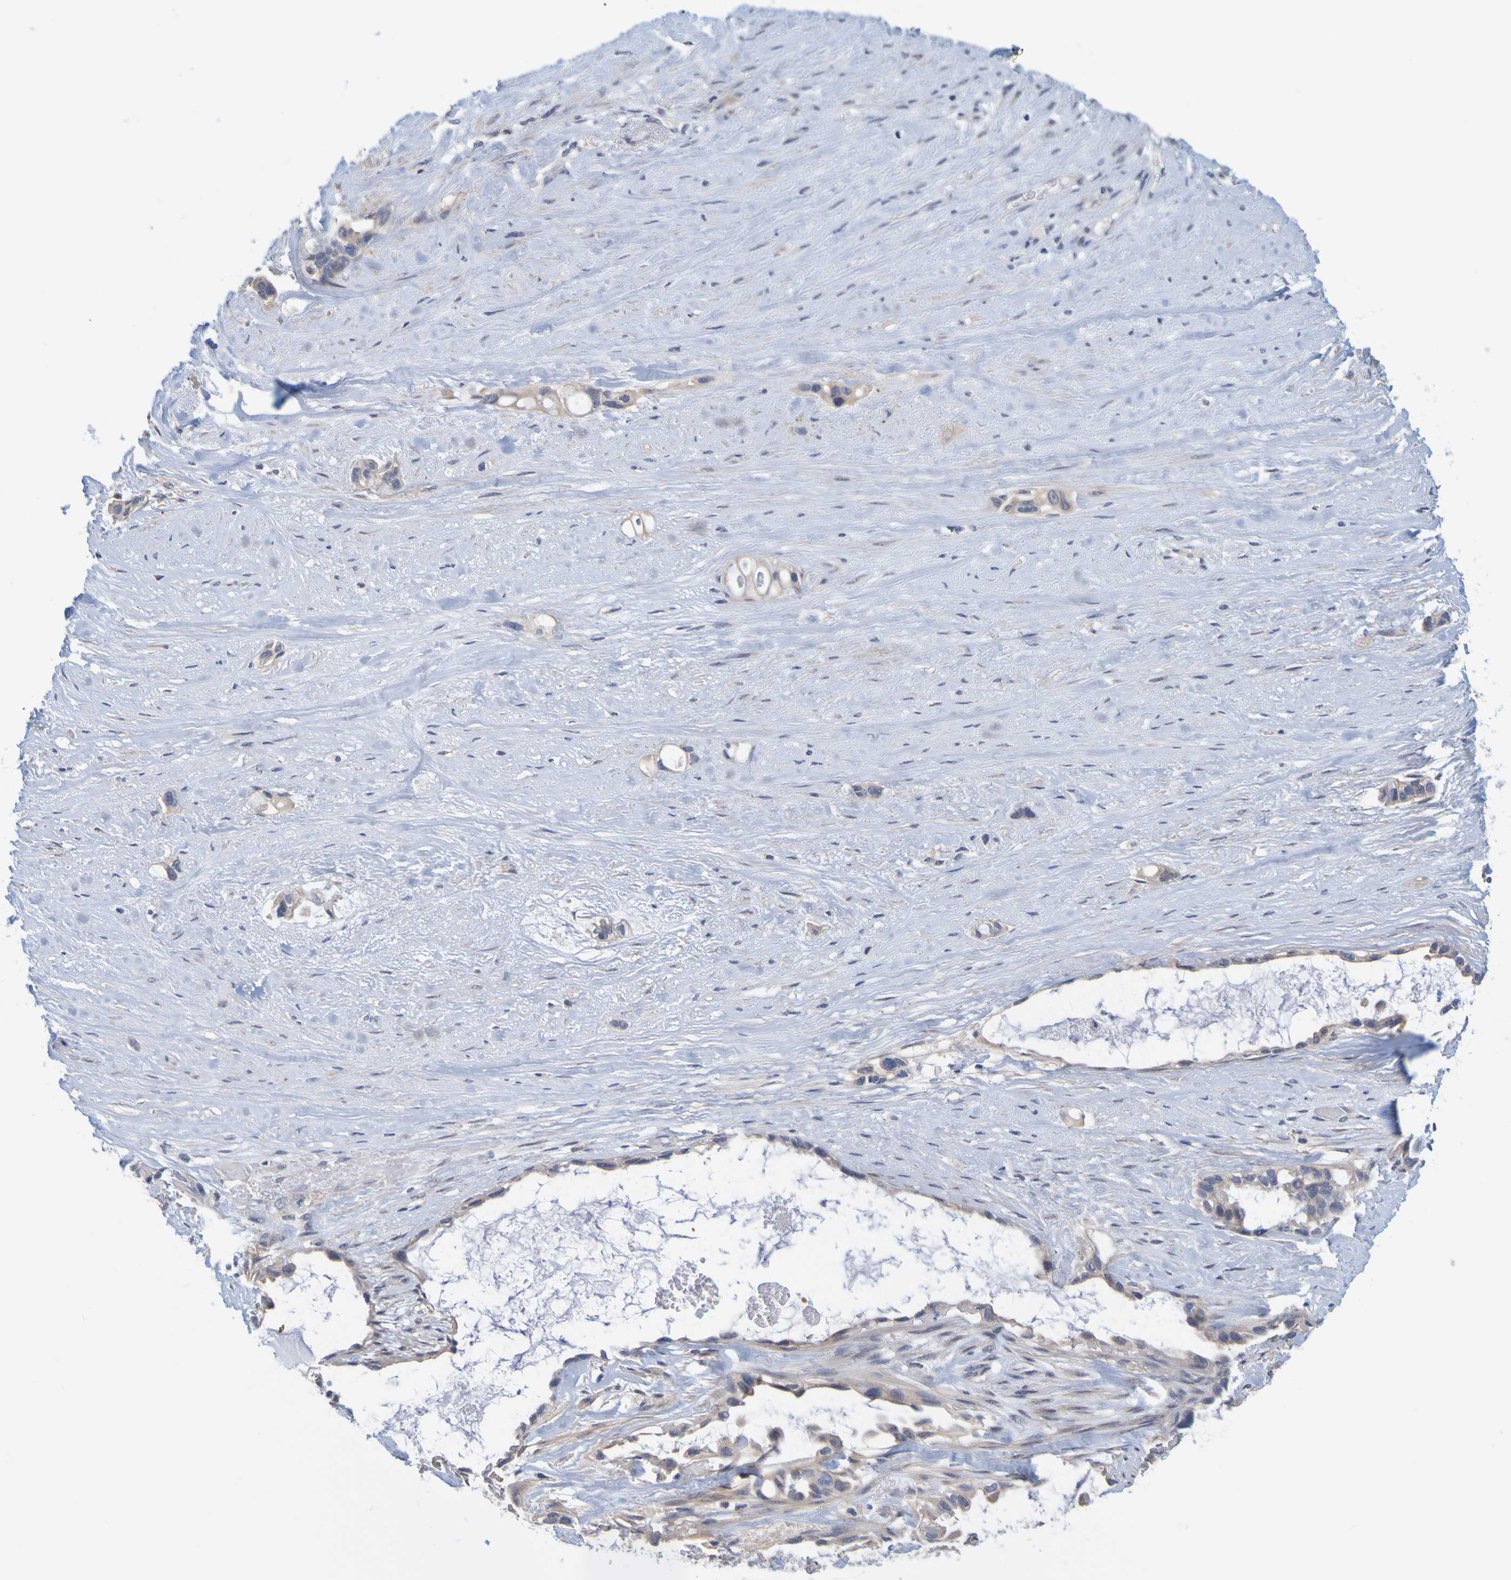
{"staining": {"intensity": "negative", "quantity": "none", "location": "none"}, "tissue": "liver cancer", "cell_type": "Tumor cells", "image_type": "cancer", "snomed": [{"axis": "morphology", "description": "Cholangiocarcinoma"}, {"axis": "topography", "description": "Liver"}], "caption": "This is a image of immunohistochemistry (IHC) staining of liver cholangiocarcinoma, which shows no expression in tumor cells.", "gene": "ENDOU", "patient": {"sex": "female", "age": 65}}